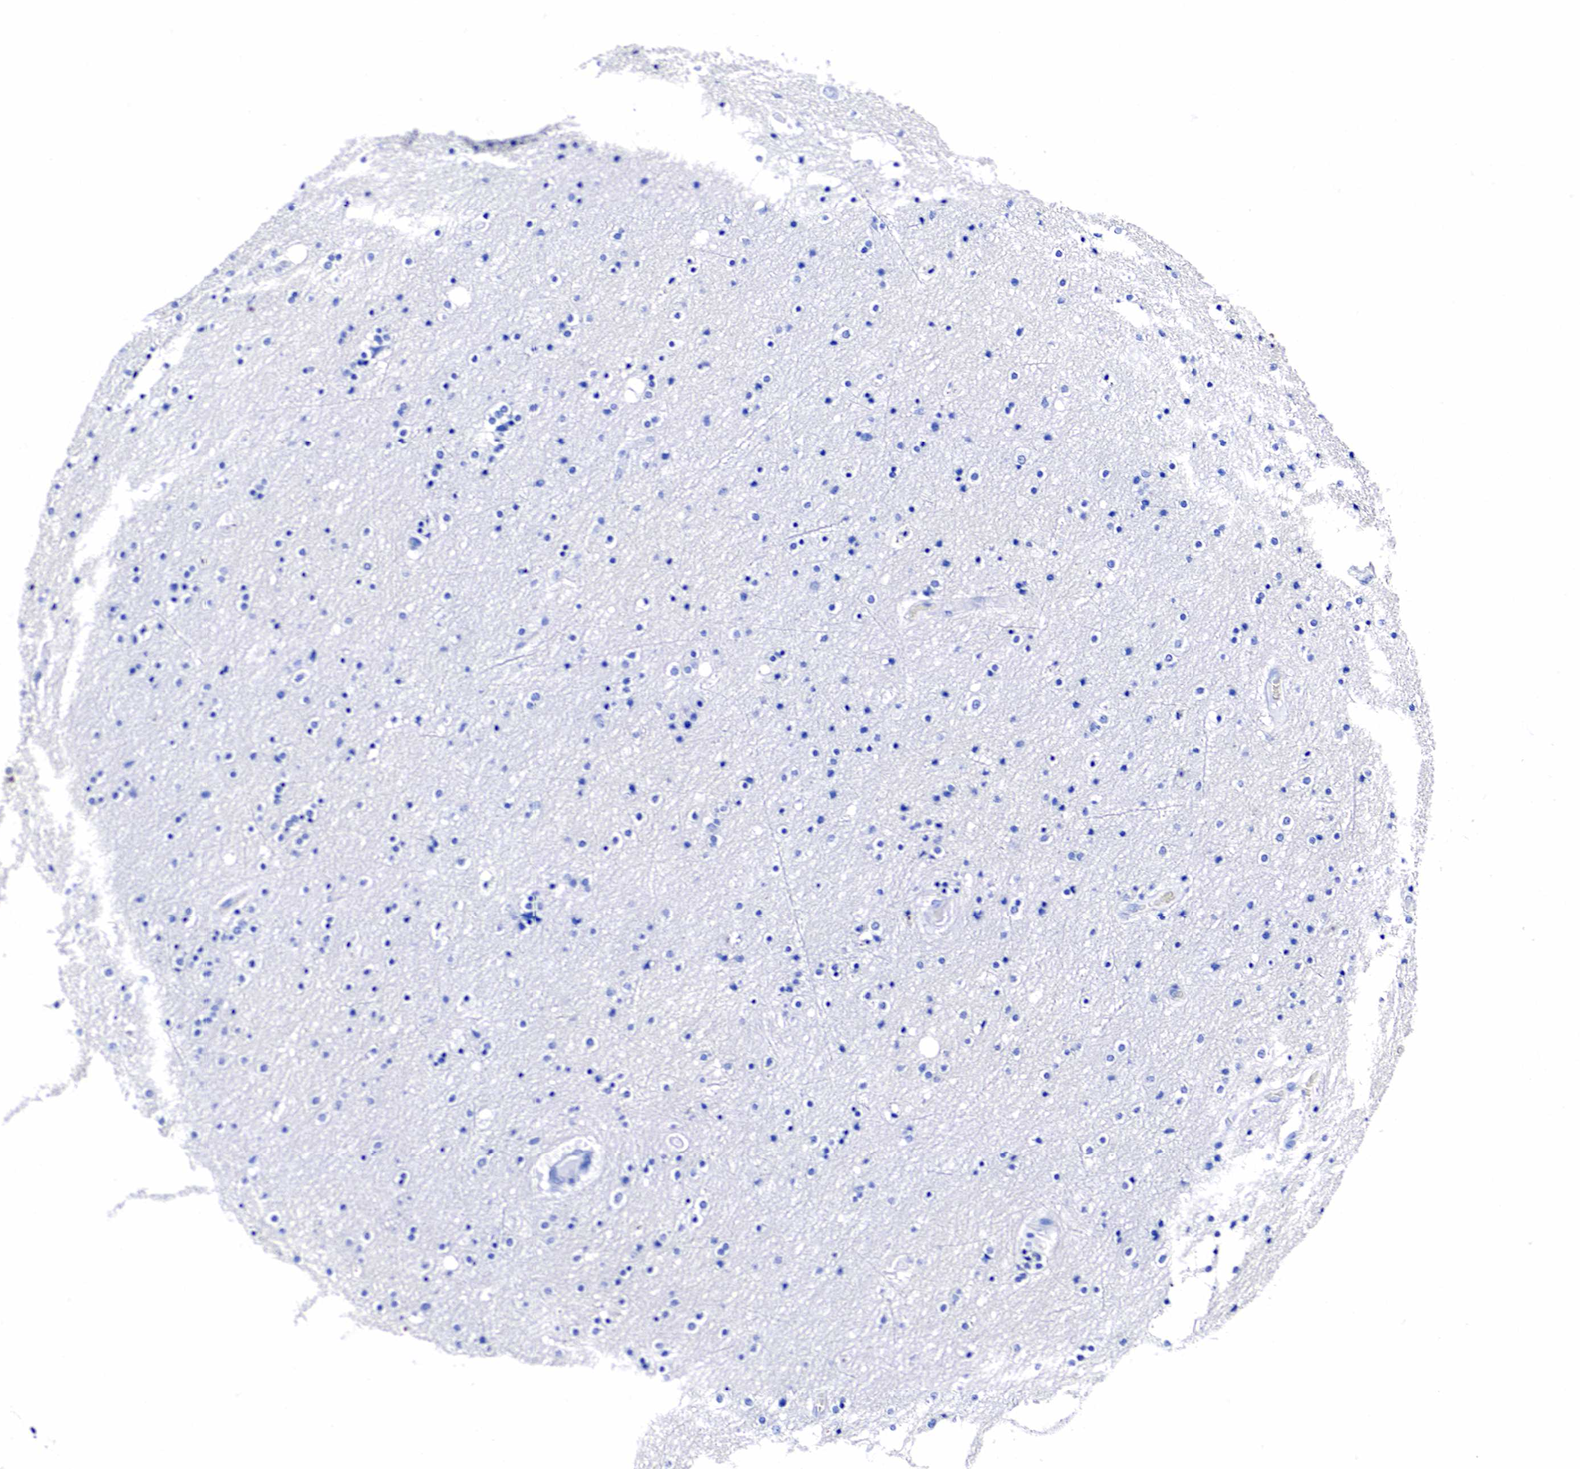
{"staining": {"intensity": "negative", "quantity": "none", "location": "none"}, "tissue": "cerebral cortex", "cell_type": "Endothelial cells", "image_type": "normal", "snomed": [{"axis": "morphology", "description": "Normal tissue, NOS"}, {"axis": "topography", "description": "Cerebral cortex"}], "caption": "DAB immunohistochemical staining of benign human cerebral cortex shows no significant expression in endothelial cells. Brightfield microscopy of immunohistochemistry (IHC) stained with DAB (3,3'-diaminobenzidine) (brown) and hematoxylin (blue), captured at high magnification.", "gene": "GAST", "patient": {"sex": "female", "age": 54}}